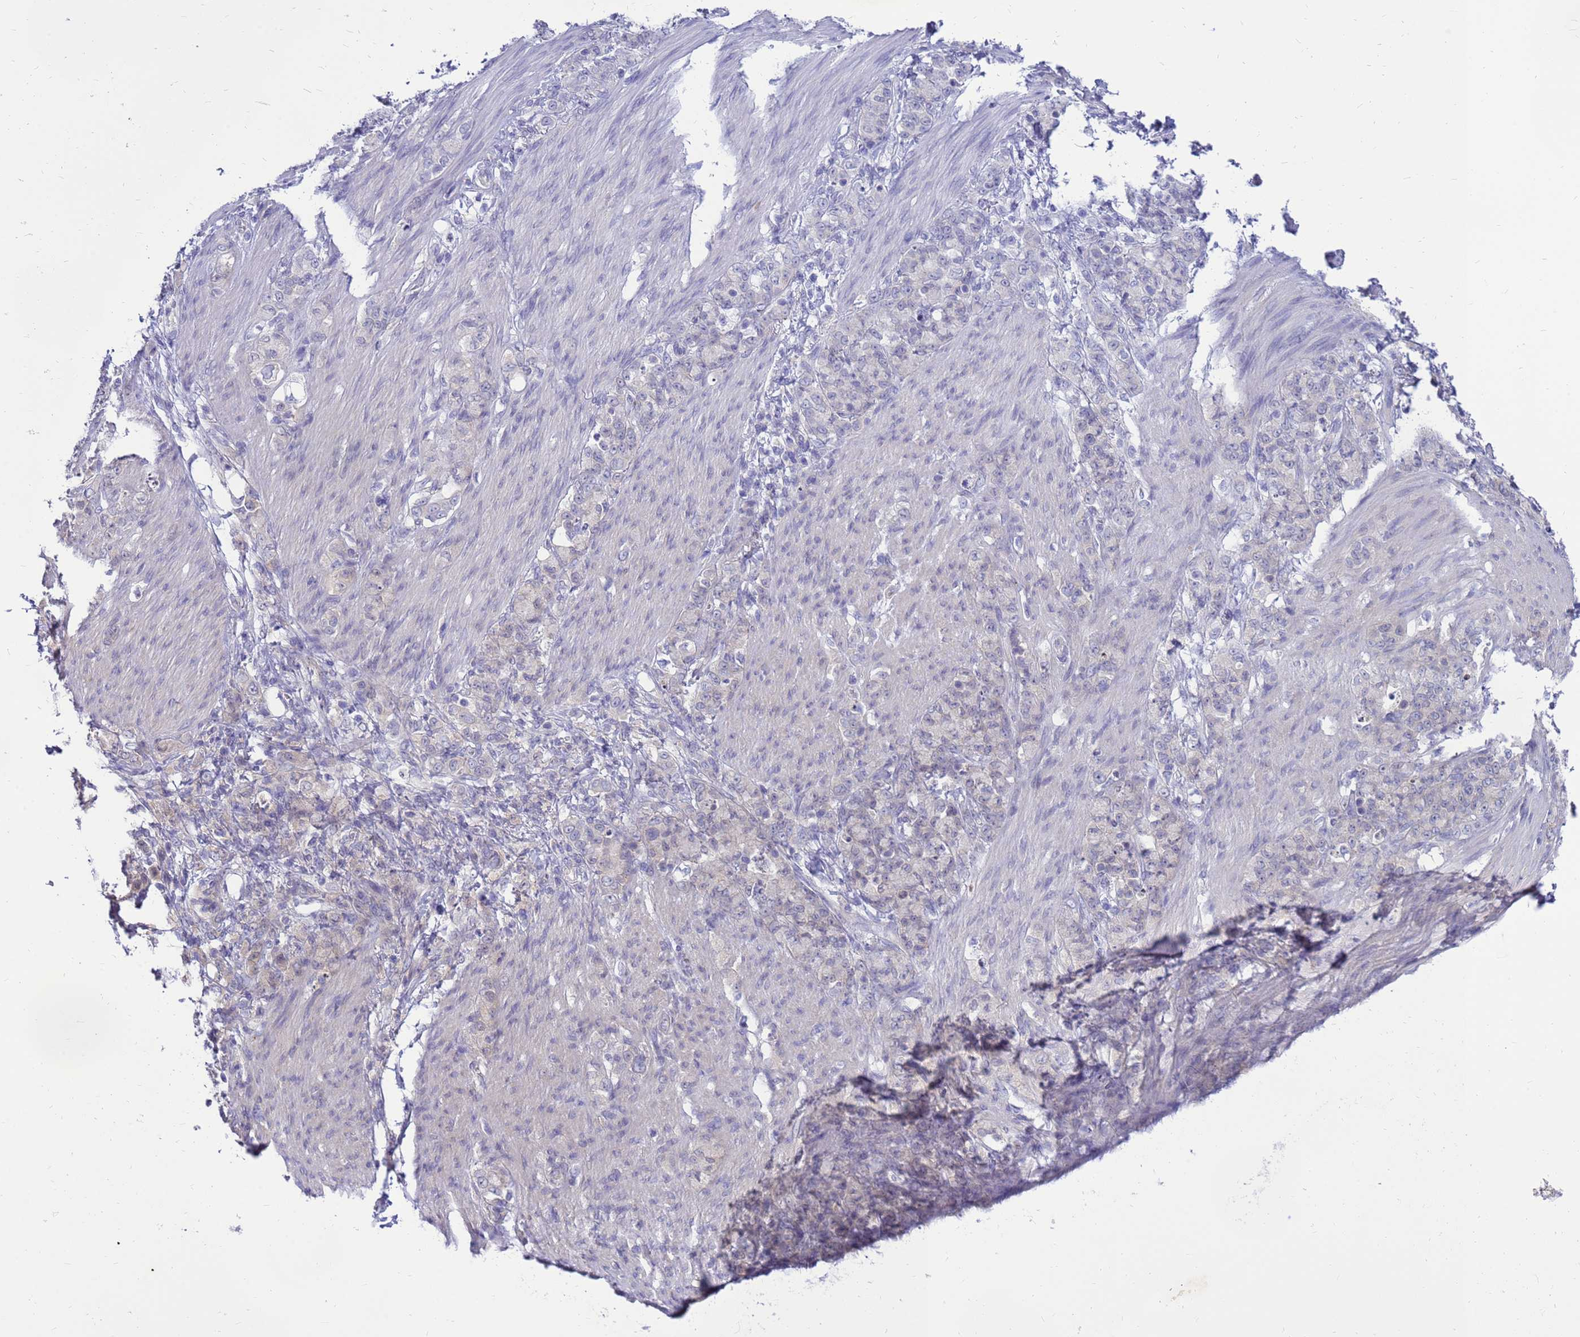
{"staining": {"intensity": "negative", "quantity": "none", "location": "none"}, "tissue": "stomach cancer", "cell_type": "Tumor cells", "image_type": "cancer", "snomed": [{"axis": "morphology", "description": "Adenocarcinoma, NOS"}, {"axis": "topography", "description": "Stomach"}], "caption": "The histopathology image shows no staining of tumor cells in stomach cancer (adenocarcinoma).", "gene": "ENOPH1", "patient": {"sex": "female", "age": 79}}